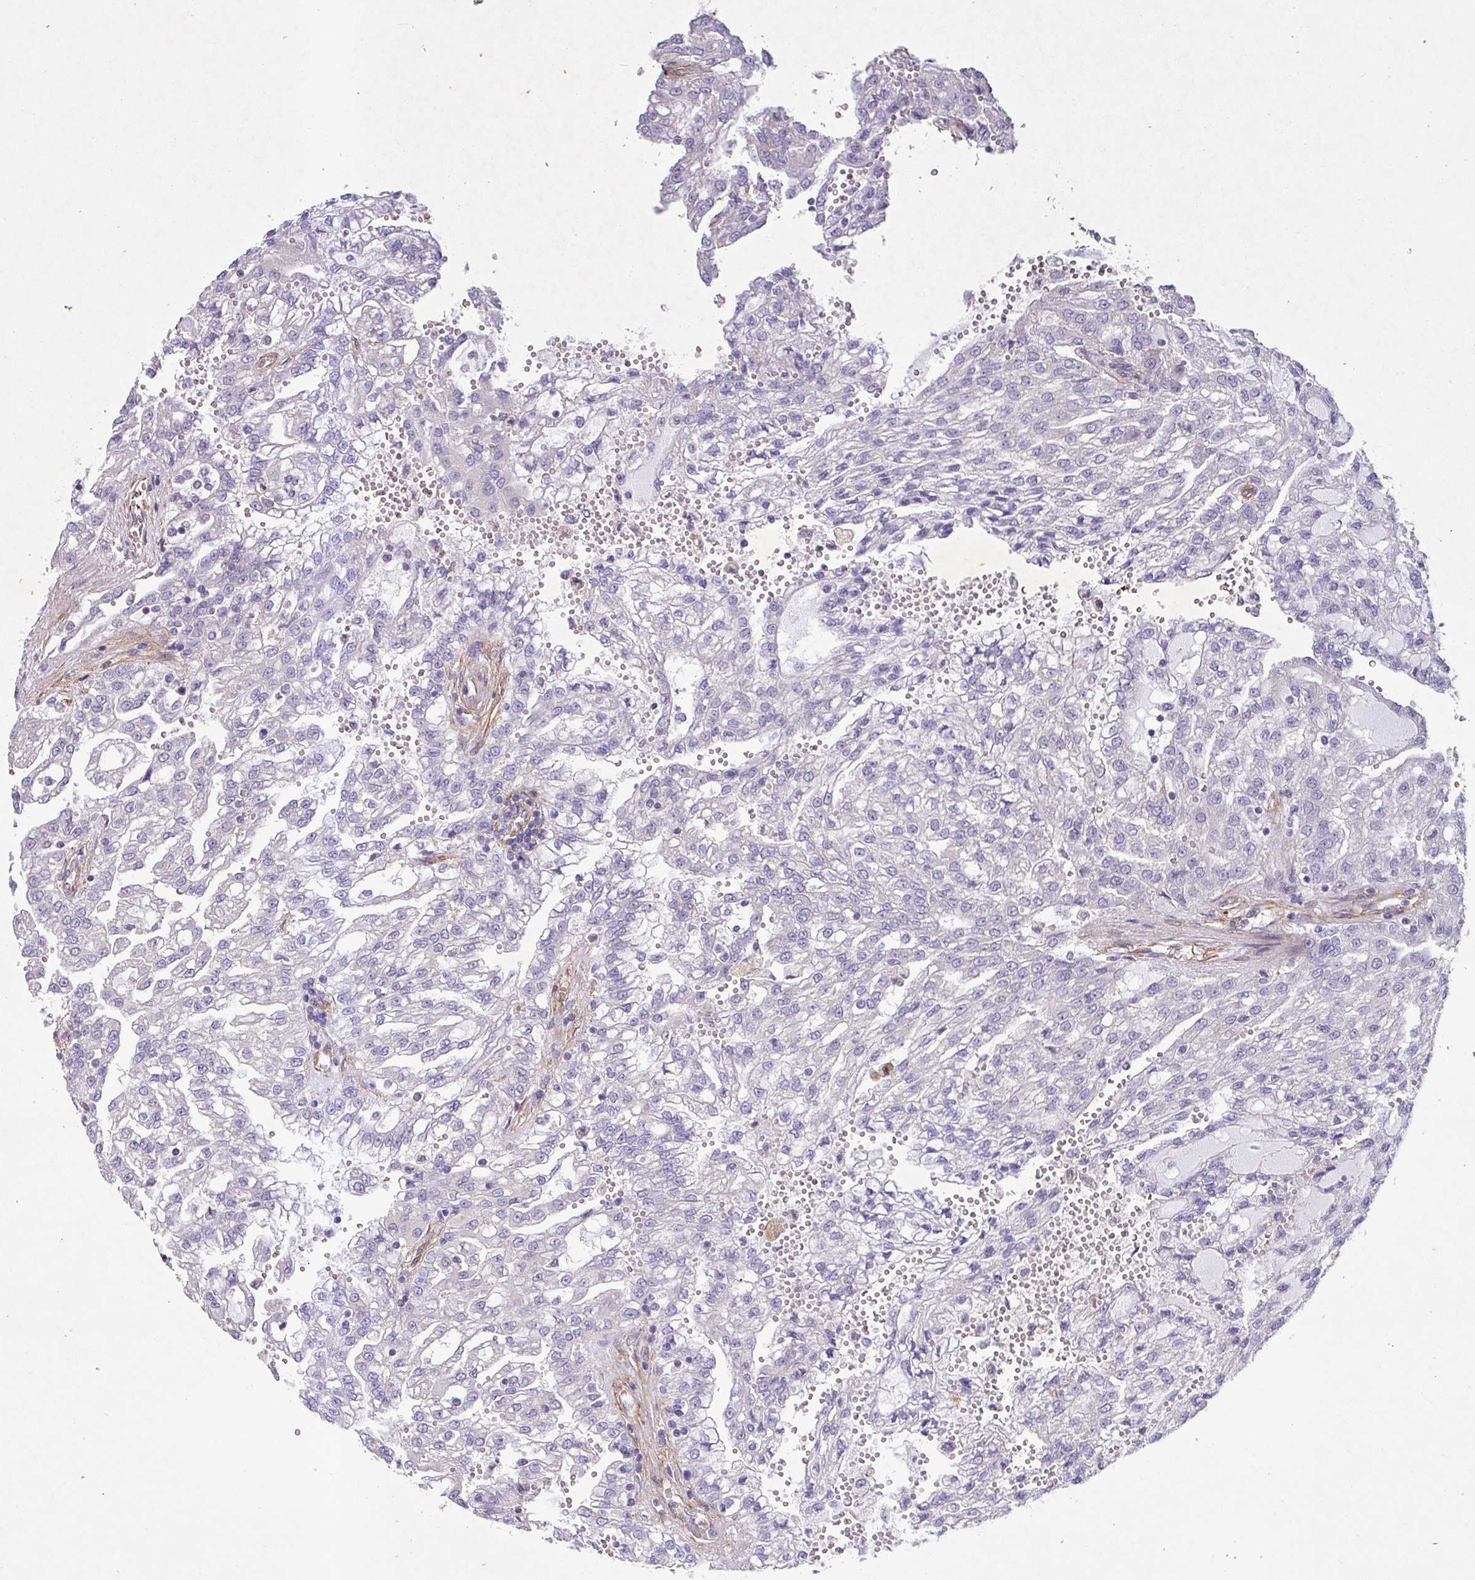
{"staining": {"intensity": "negative", "quantity": "none", "location": "none"}, "tissue": "renal cancer", "cell_type": "Tumor cells", "image_type": "cancer", "snomed": [{"axis": "morphology", "description": "Adenocarcinoma, NOS"}, {"axis": "topography", "description": "Kidney"}], "caption": "Immunohistochemistry (IHC) image of neoplastic tissue: renal cancer (adenocarcinoma) stained with DAB (3,3'-diaminobenzidine) shows no significant protein positivity in tumor cells. (Brightfield microscopy of DAB immunohistochemistry (IHC) at high magnification).", "gene": "ATP2C2", "patient": {"sex": "male", "age": 63}}